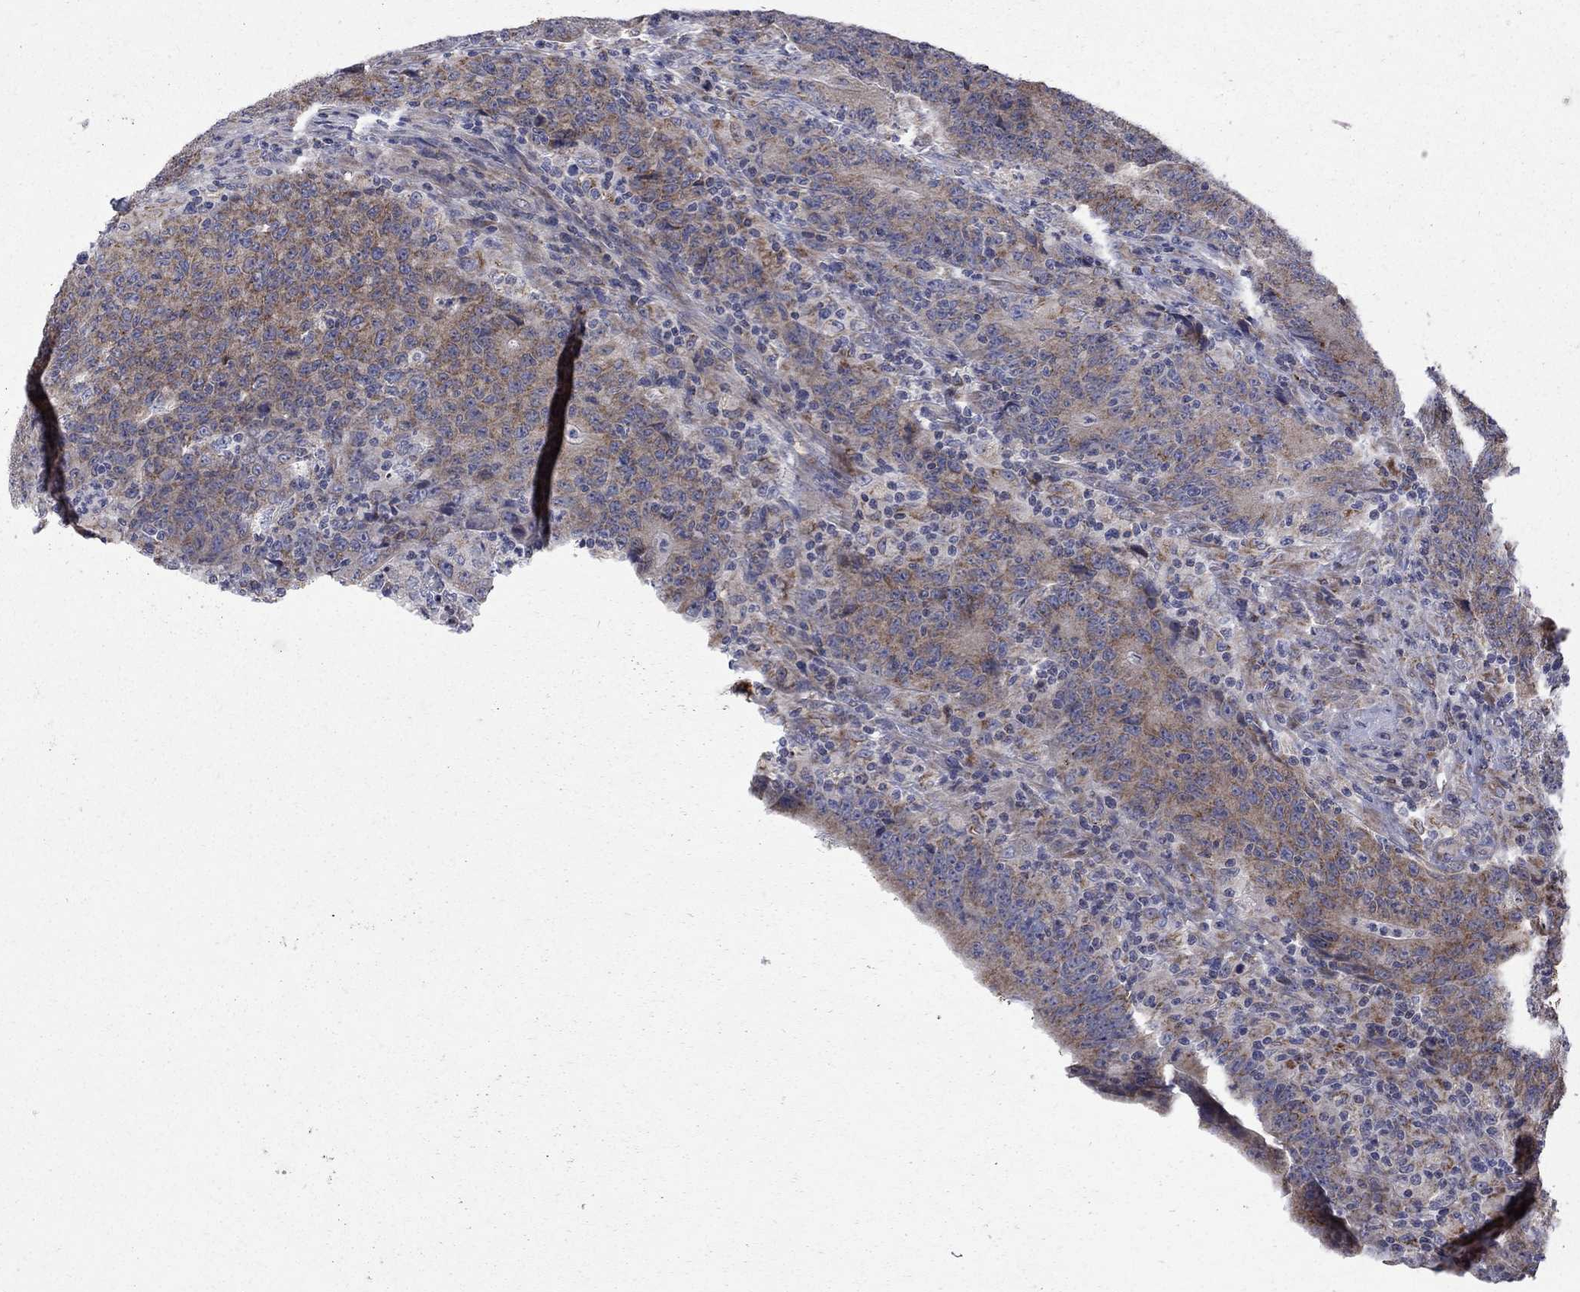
{"staining": {"intensity": "moderate", "quantity": "25%-75%", "location": "cytoplasmic/membranous"}, "tissue": "colorectal cancer", "cell_type": "Tumor cells", "image_type": "cancer", "snomed": [{"axis": "morphology", "description": "Adenocarcinoma, NOS"}, {"axis": "topography", "description": "Colon"}], "caption": "This photomicrograph demonstrates adenocarcinoma (colorectal) stained with immunohistochemistry to label a protein in brown. The cytoplasmic/membranous of tumor cells show moderate positivity for the protein. Nuclei are counter-stained blue.", "gene": "SH2B1", "patient": {"sex": "female", "age": 75}}